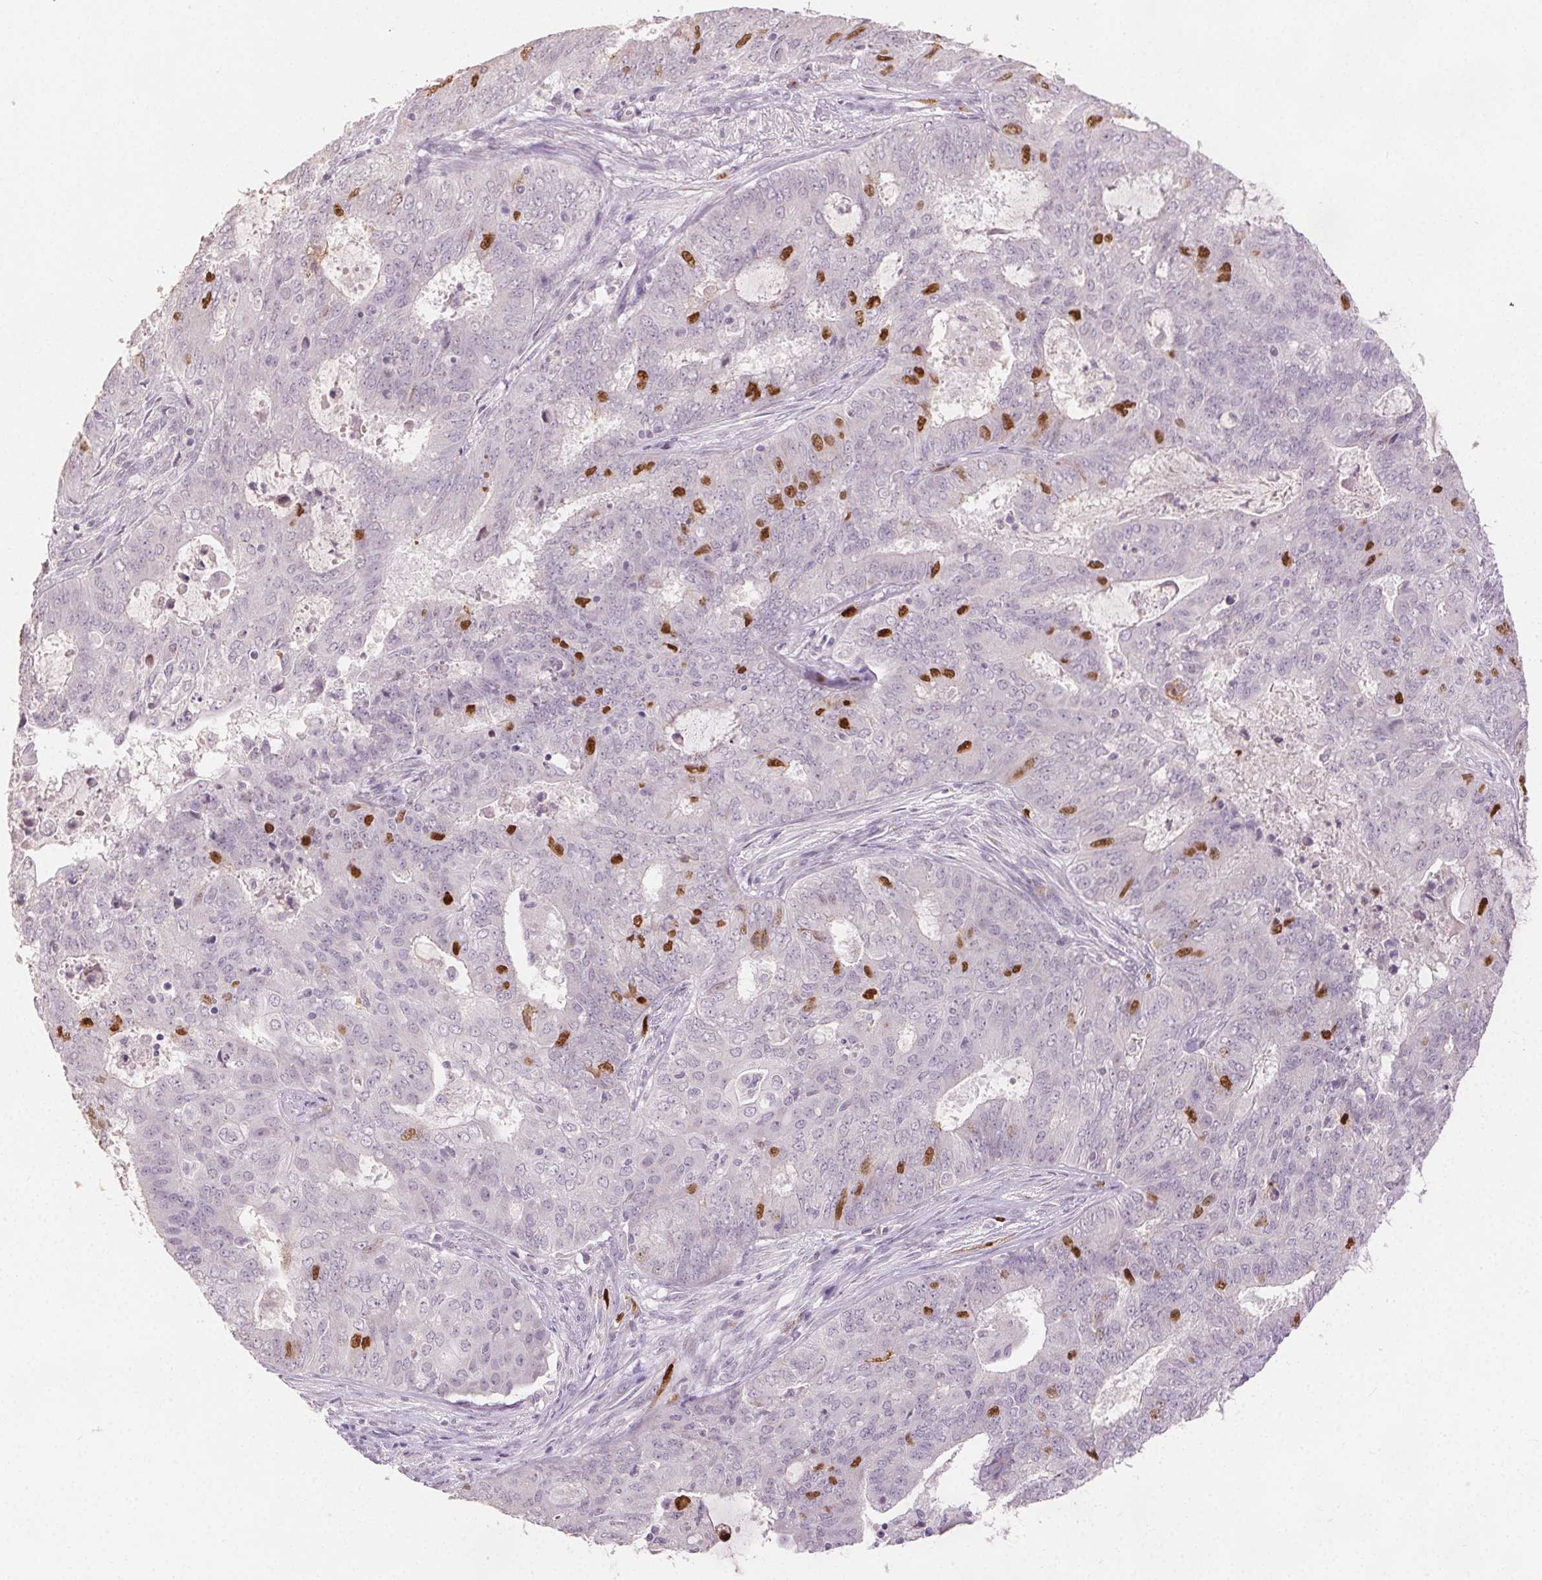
{"staining": {"intensity": "moderate", "quantity": "<25%", "location": "nuclear"}, "tissue": "endometrial cancer", "cell_type": "Tumor cells", "image_type": "cancer", "snomed": [{"axis": "morphology", "description": "Adenocarcinoma, NOS"}, {"axis": "topography", "description": "Endometrium"}], "caption": "Moderate nuclear staining for a protein is appreciated in about <25% of tumor cells of endometrial cancer using IHC.", "gene": "ANLN", "patient": {"sex": "female", "age": 62}}